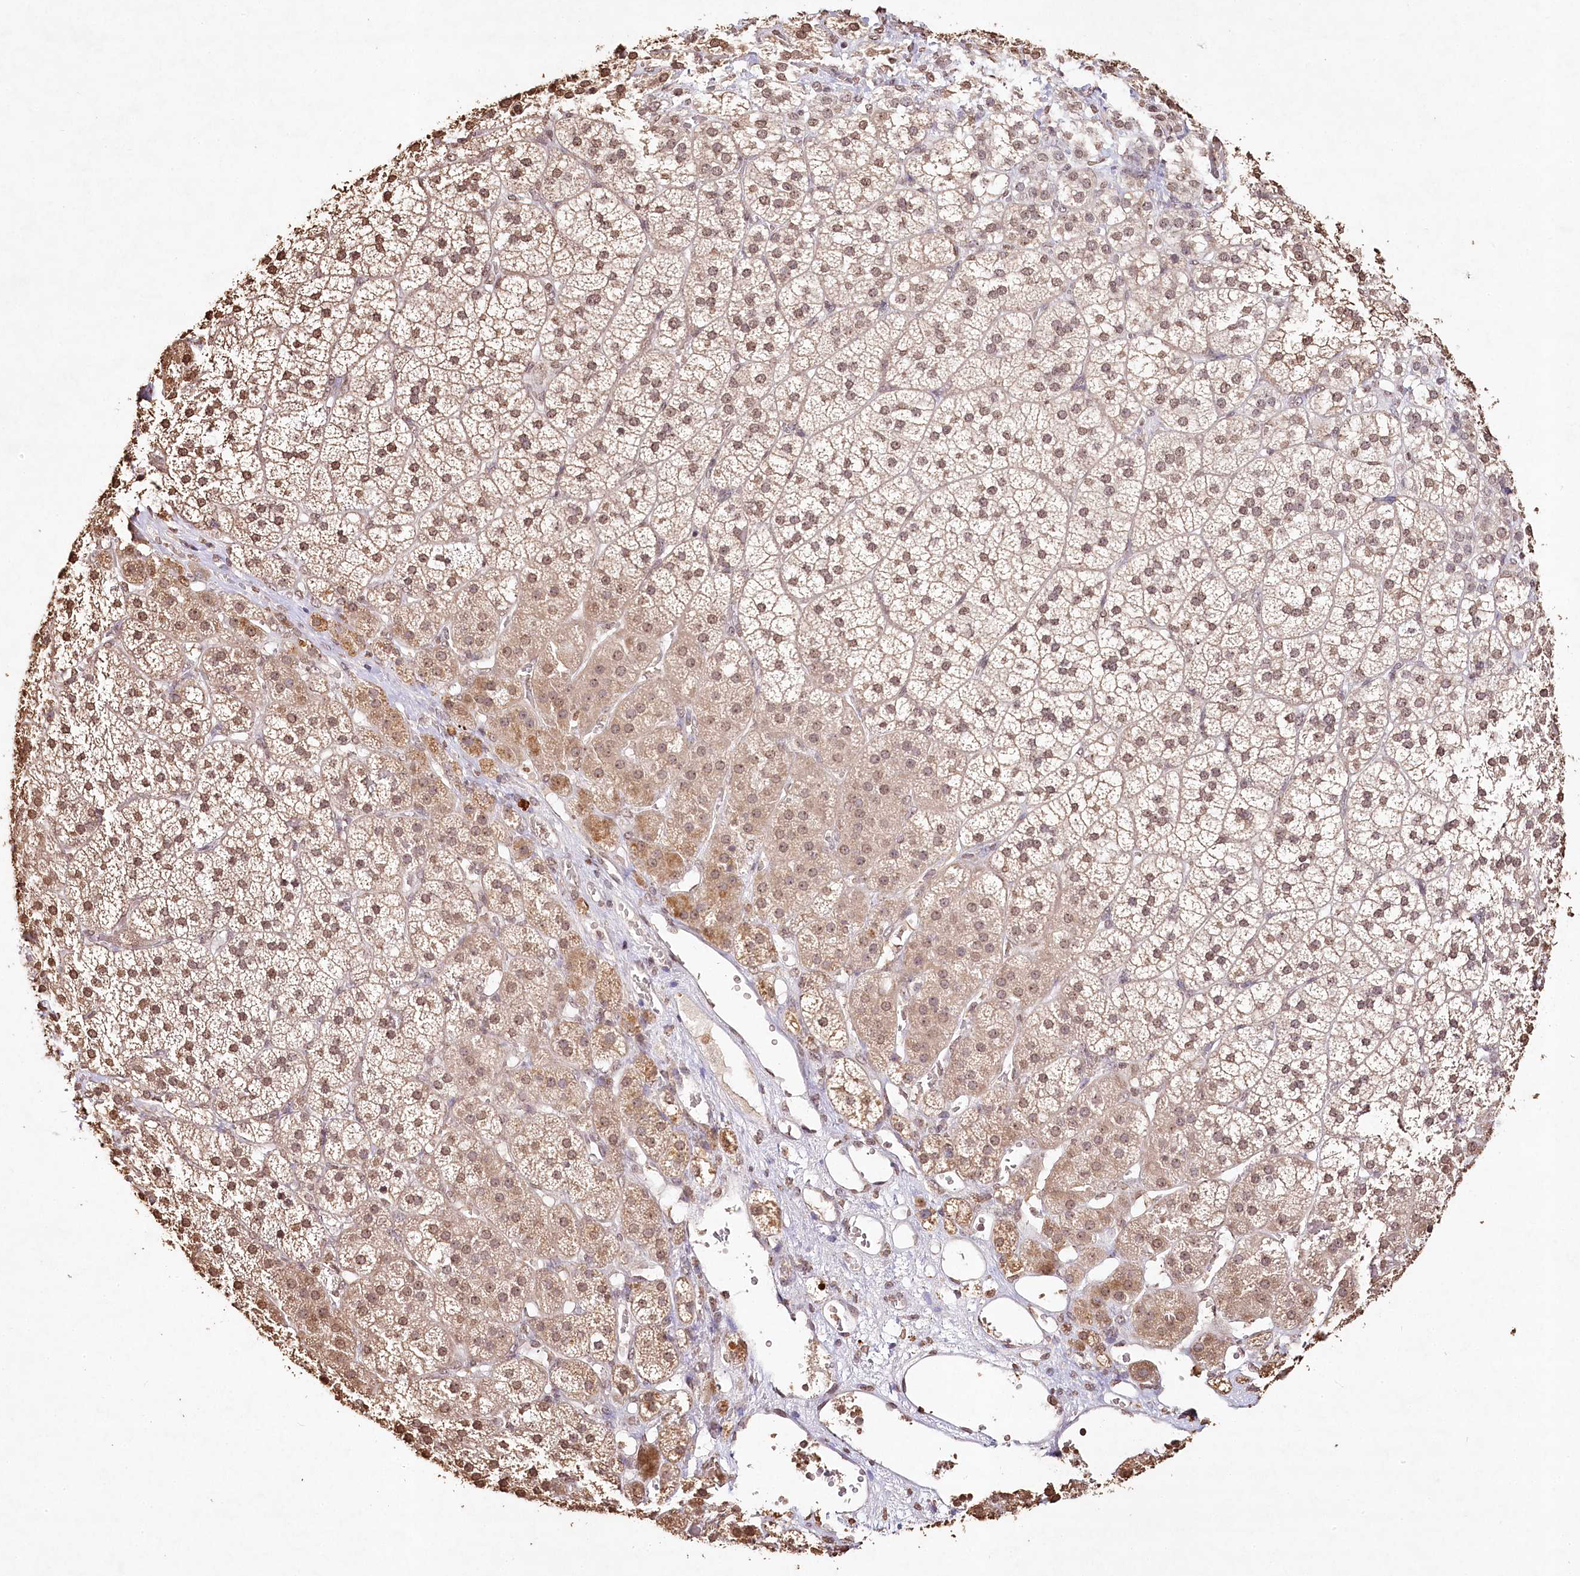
{"staining": {"intensity": "moderate", "quantity": ">75%", "location": "cytoplasmic/membranous,nuclear"}, "tissue": "adrenal gland", "cell_type": "Glandular cells", "image_type": "normal", "snomed": [{"axis": "morphology", "description": "Normal tissue, NOS"}, {"axis": "topography", "description": "Adrenal gland"}], "caption": "Immunohistochemical staining of unremarkable adrenal gland shows moderate cytoplasmic/membranous,nuclear protein staining in about >75% of glandular cells. The staining was performed using DAB to visualize the protein expression in brown, while the nuclei were stained in blue with hematoxylin (Magnification: 20x).", "gene": "DMXL1", "patient": {"sex": "female", "age": 44}}